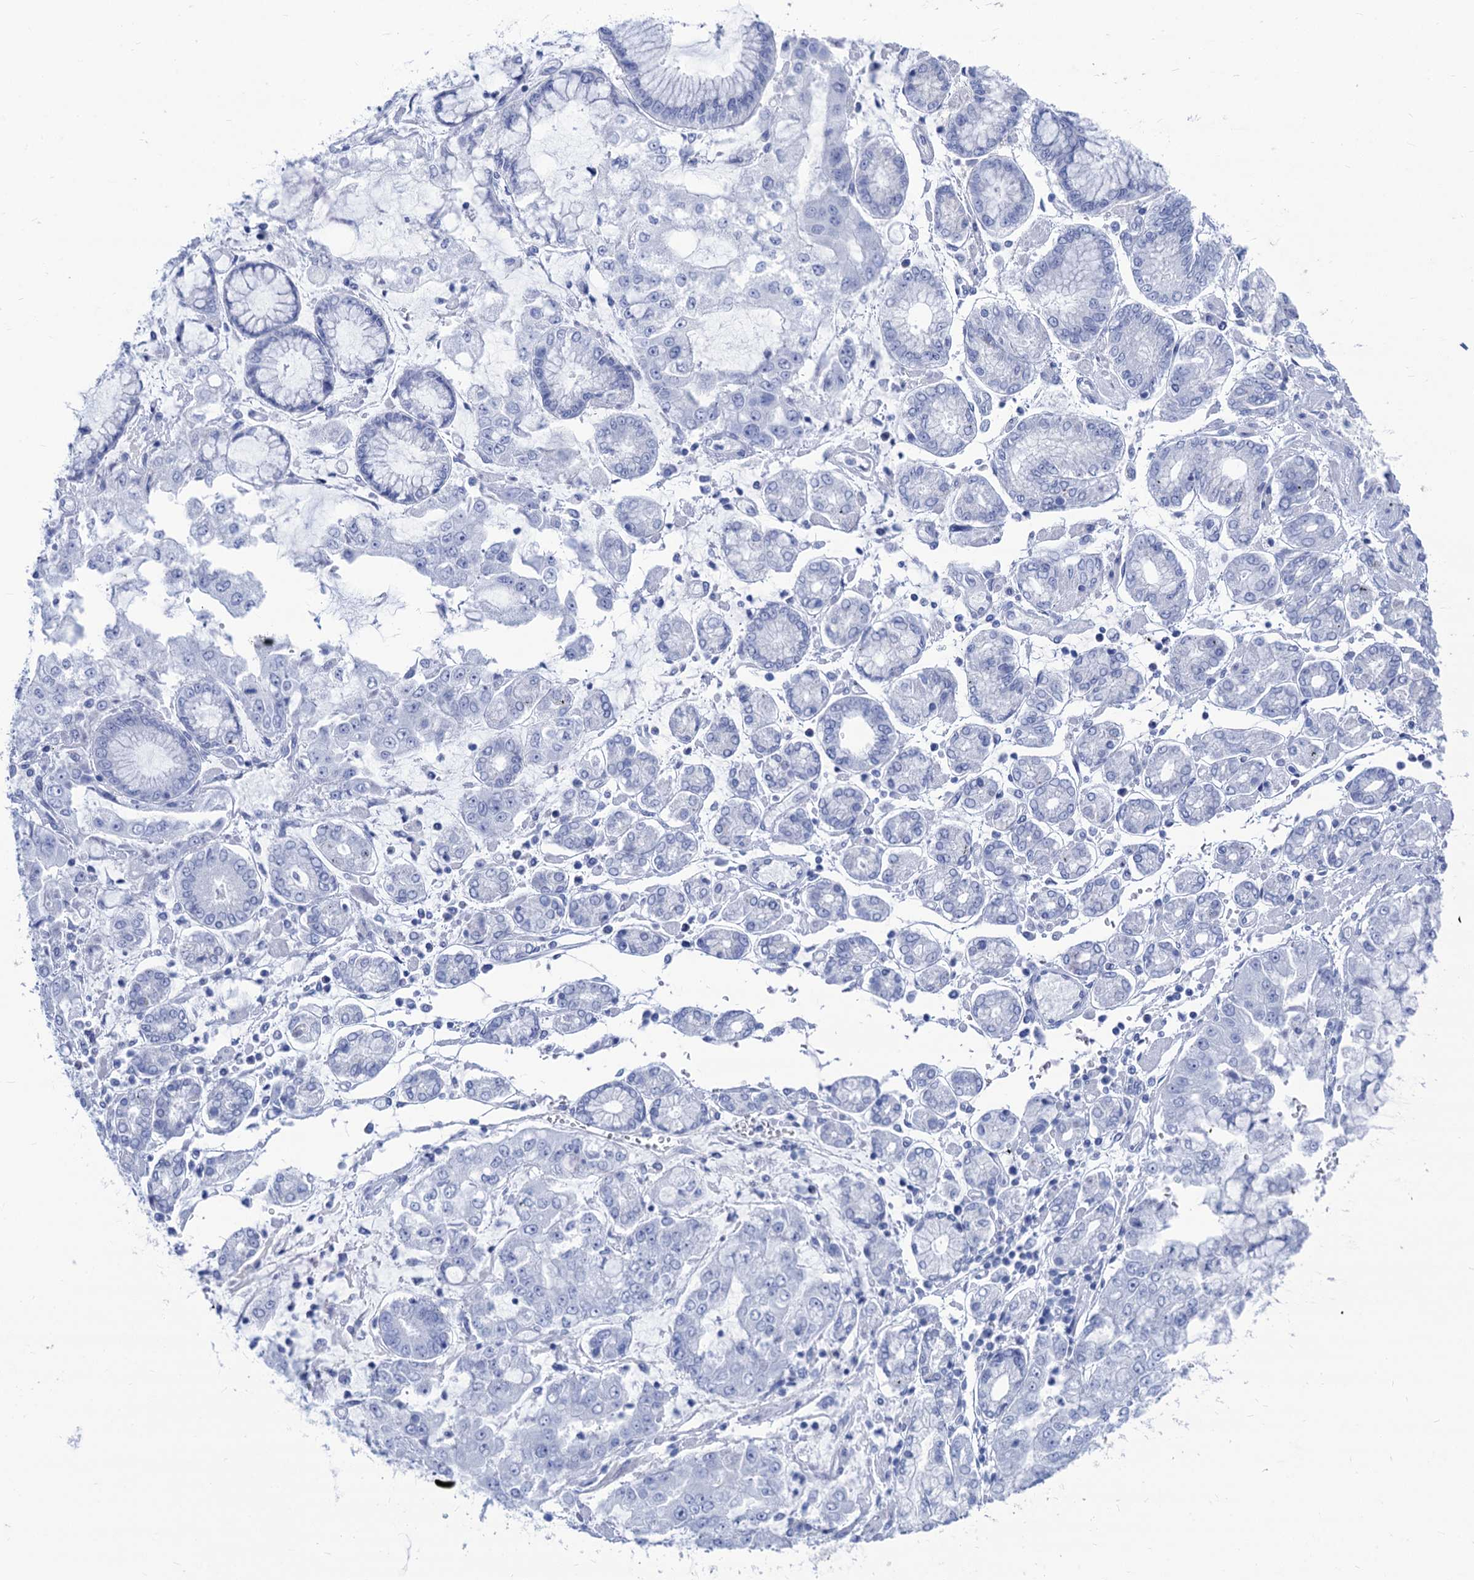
{"staining": {"intensity": "negative", "quantity": "none", "location": "none"}, "tissue": "stomach cancer", "cell_type": "Tumor cells", "image_type": "cancer", "snomed": [{"axis": "morphology", "description": "Adenocarcinoma, NOS"}, {"axis": "topography", "description": "Stomach"}], "caption": "There is no significant staining in tumor cells of adenocarcinoma (stomach). Brightfield microscopy of IHC stained with DAB (3,3'-diaminobenzidine) (brown) and hematoxylin (blue), captured at high magnification.", "gene": "CABYR", "patient": {"sex": "male", "age": 76}}